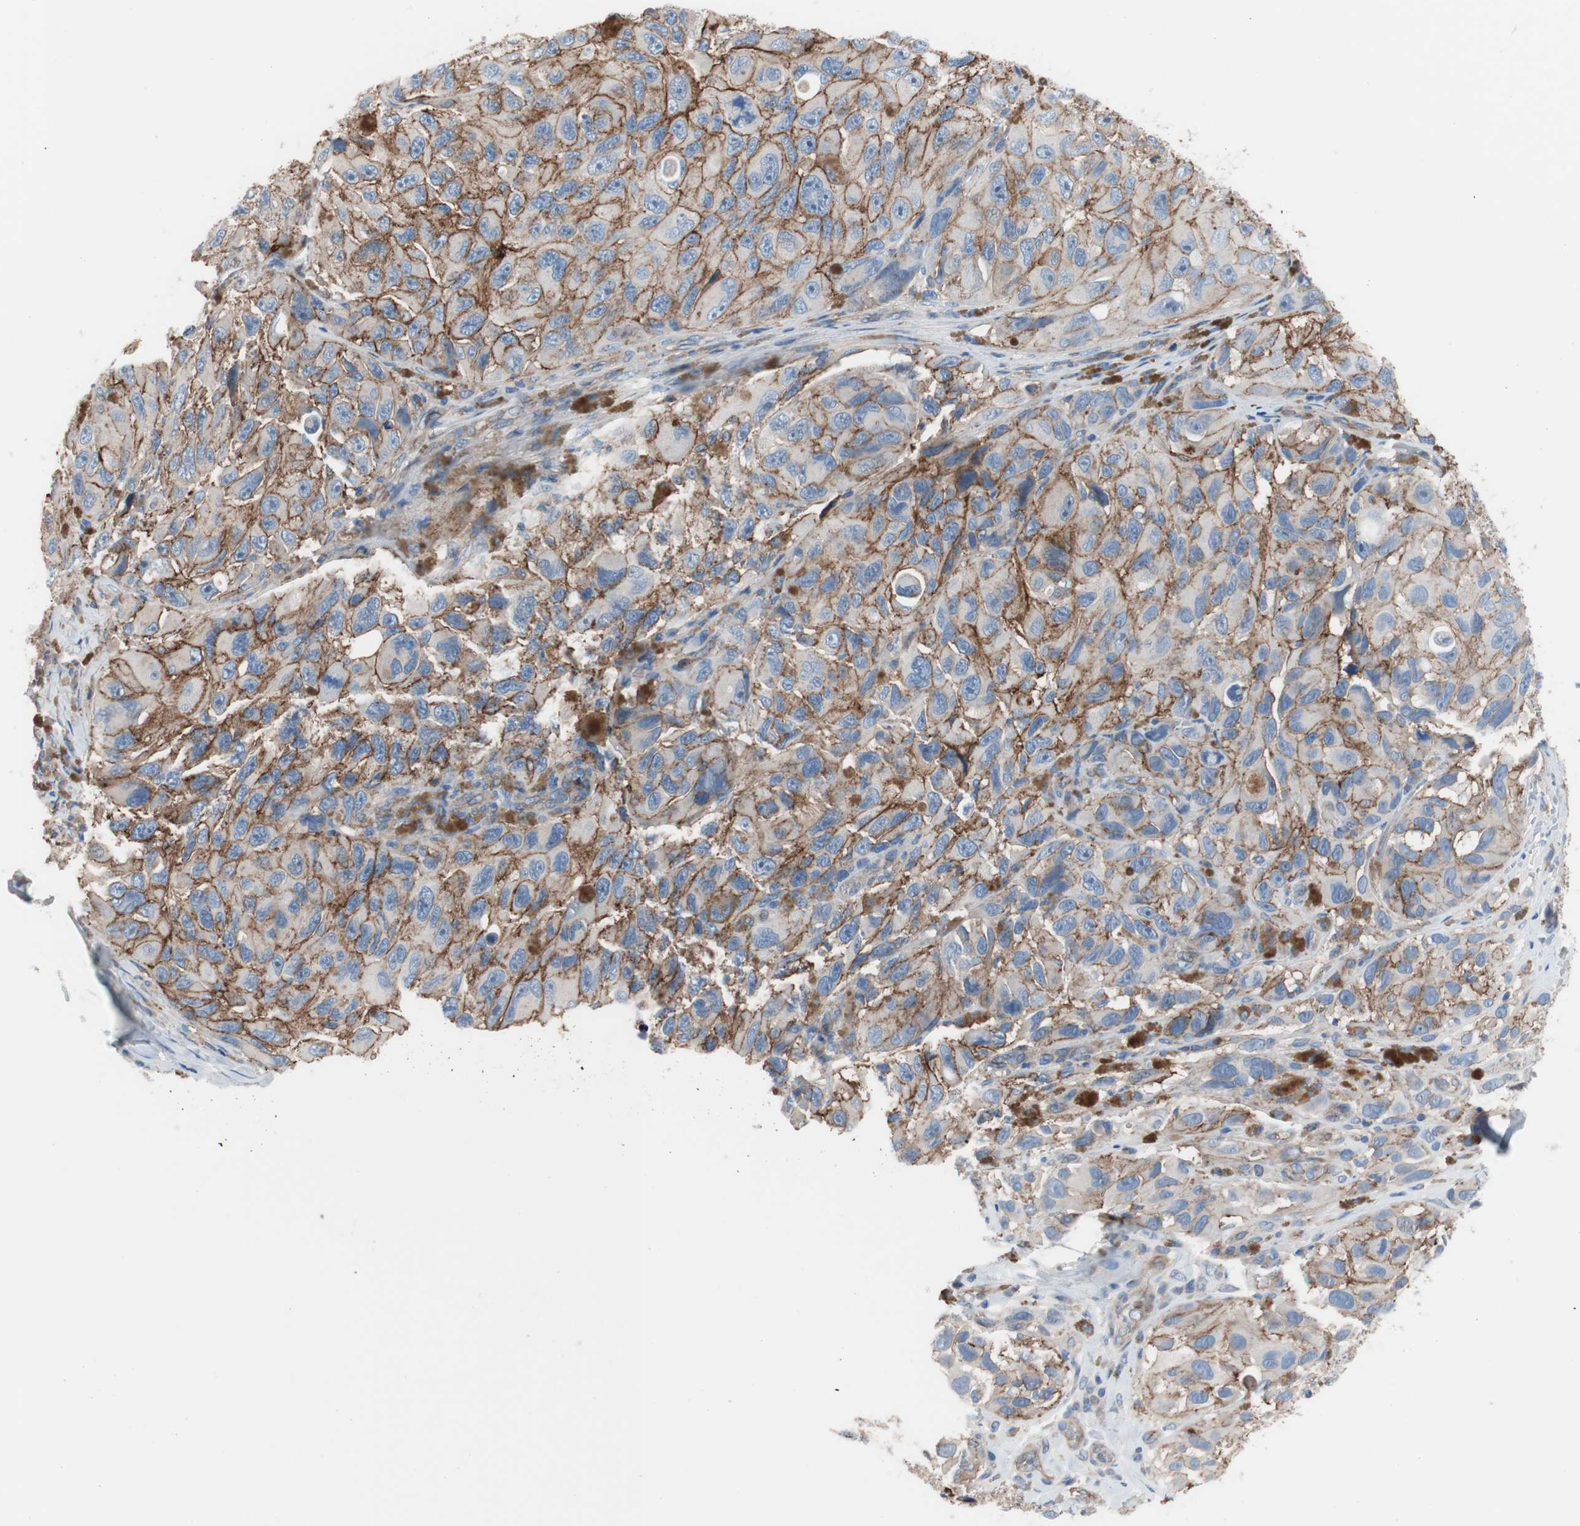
{"staining": {"intensity": "strong", "quantity": "25%-75%", "location": "cytoplasmic/membranous"}, "tissue": "melanoma", "cell_type": "Tumor cells", "image_type": "cancer", "snomed": [{"axis": "morphology", "description": "Malignant melanoma, NOS"}, {"axis": "topography", "description": "Skin"}], "caption": "Malignant melanoma stained with a brown dye shows strong cytoplasmic/membranous positive expression in approximately 25%-75% of tumor cells.", "gene": "CD81", "patient": {"sex": "female", "age": 73}}